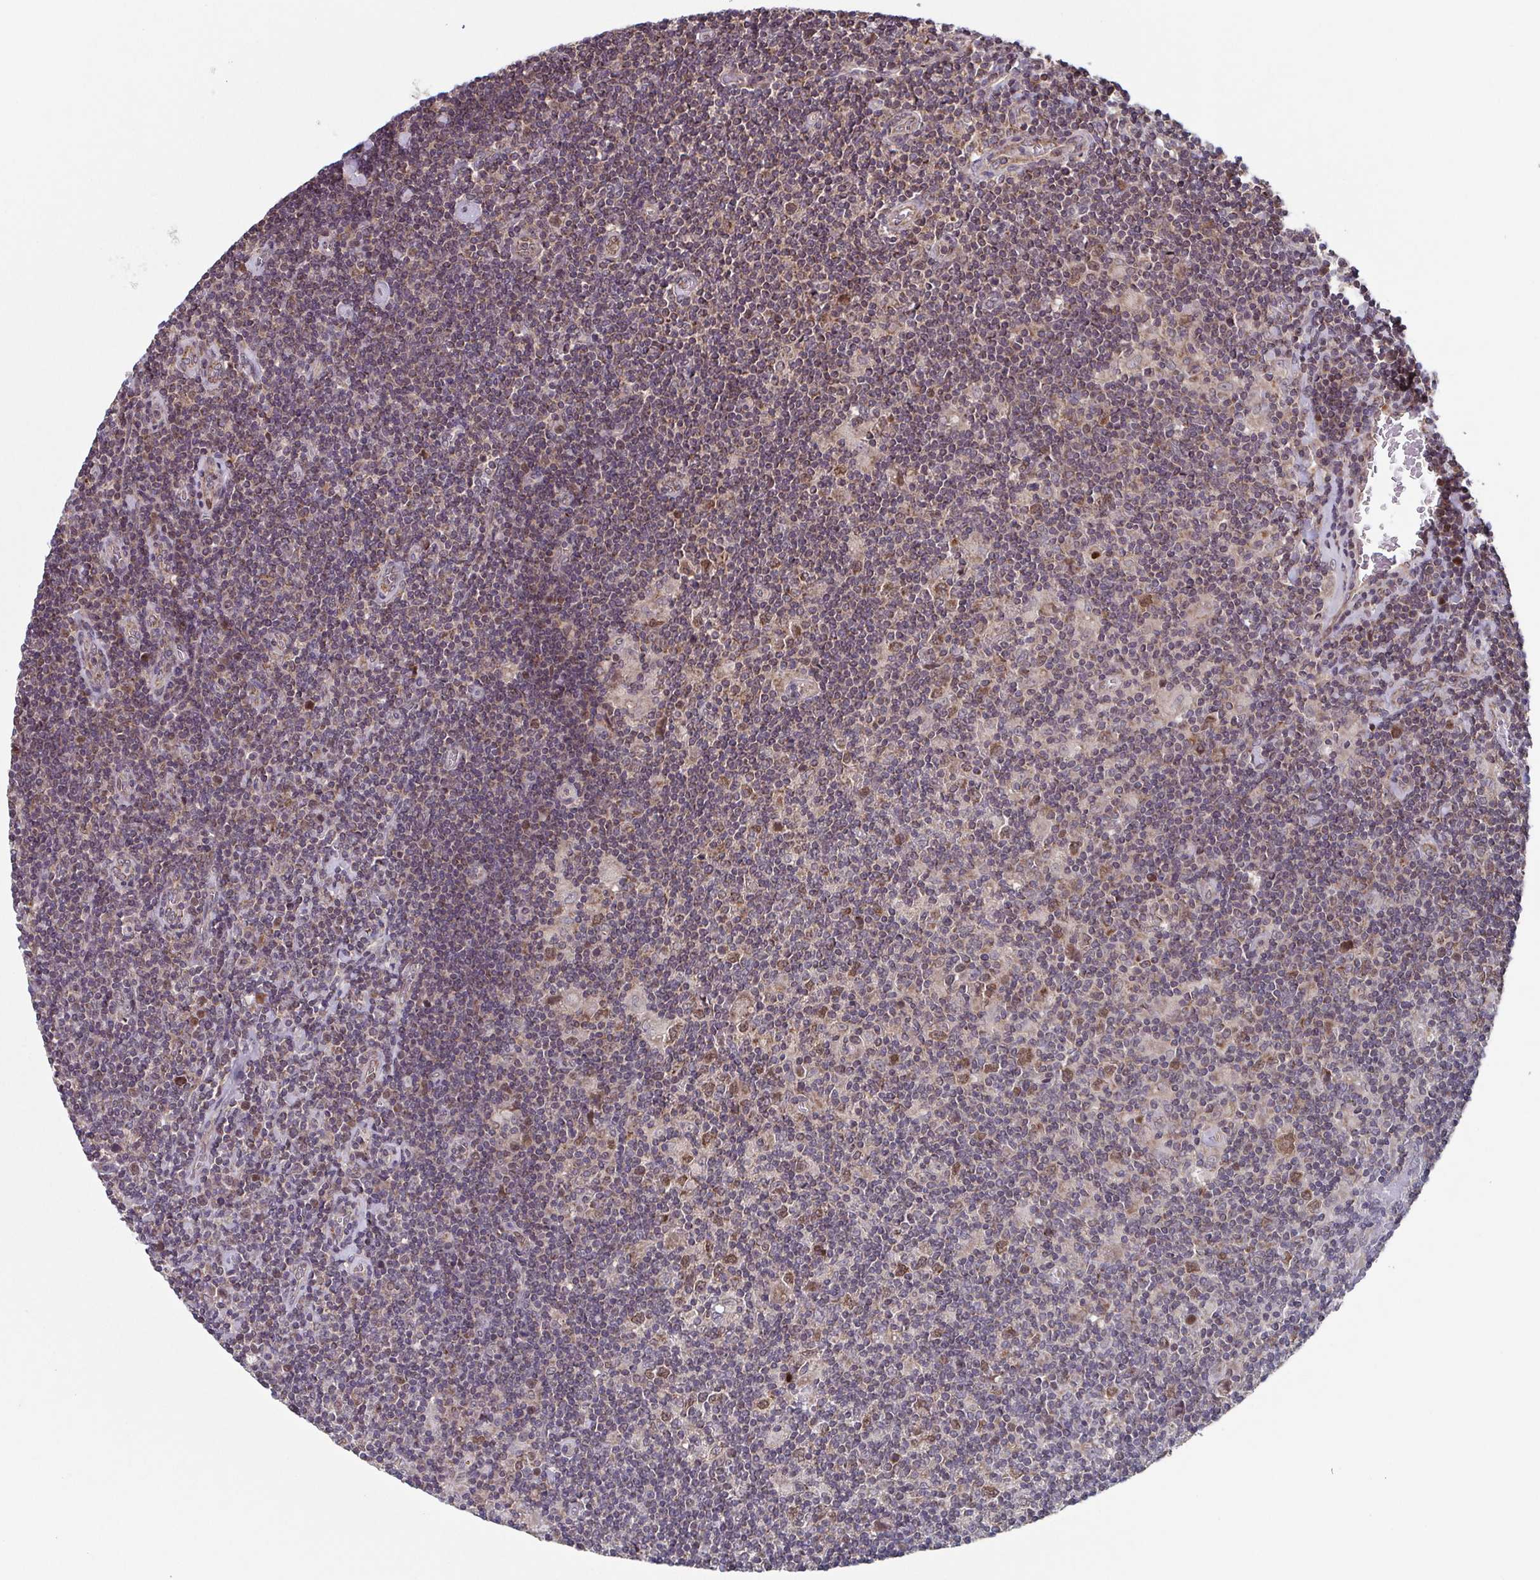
{"staining": {"intensity": "weak", "quantity": "25%-75%", "location": "cytoplasmic/membranous"}, "tissue": "lymphoma", "cell_type": "Tumor cells", "image_type": "cancer", "snomed": [{"axis": "morphology", "description": "Hodgkin's disease, NOS"}, {"axis": "topography", "description": "Lymph node"}], "caption": "DAB (3,3'-diaminobenzidine) immunohistochemical staining of human Hodgkin's disease exhibits weak cytoplasmic/membranous protein positivity in about 25%-75% of tumor cells.", "gene": "TTC19", "patient": {"sex": "male", "age": 40}}